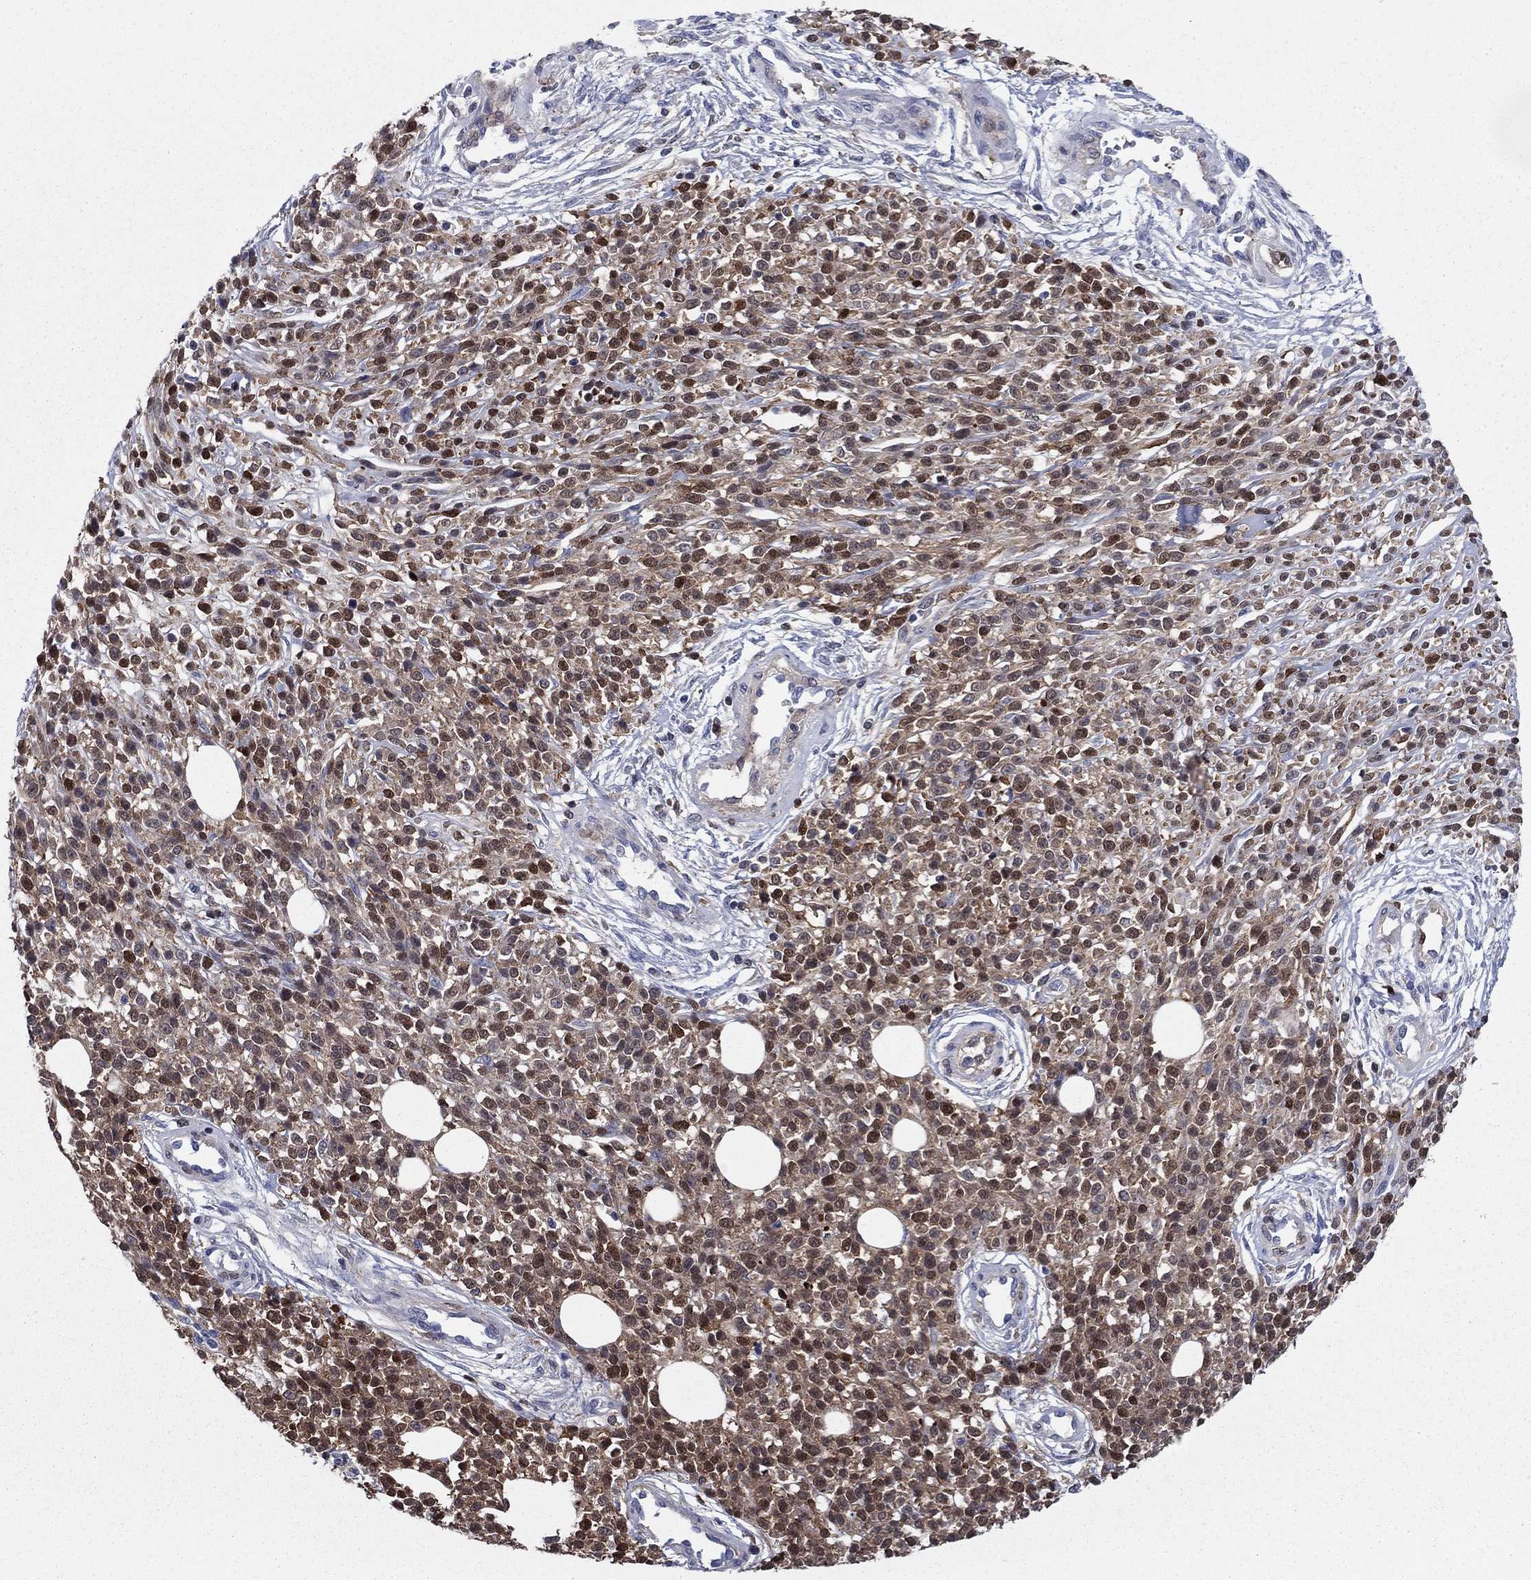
{"staining": {"intensity": "strong", "quantity": "<25%", "location": "nuclear"}, "tissue": "melanoma", "cell_type": "Tumor cells", "image_type": "cancer", "snomed": [{"axis": "morphology", "description": "Malignant melanoma, NOS"}, {"axis": "topography", "description": "Skin"}, {"axis": "topography", "description": "Skin of trunk"}], "caption": "Brown immunohistochemical staining in human malignant melanoma reveals strong nuclear positivity in approximately <25% of tumor cells.", "gene": "STMN1", "patient": {"sex": "male", "age": 74}}